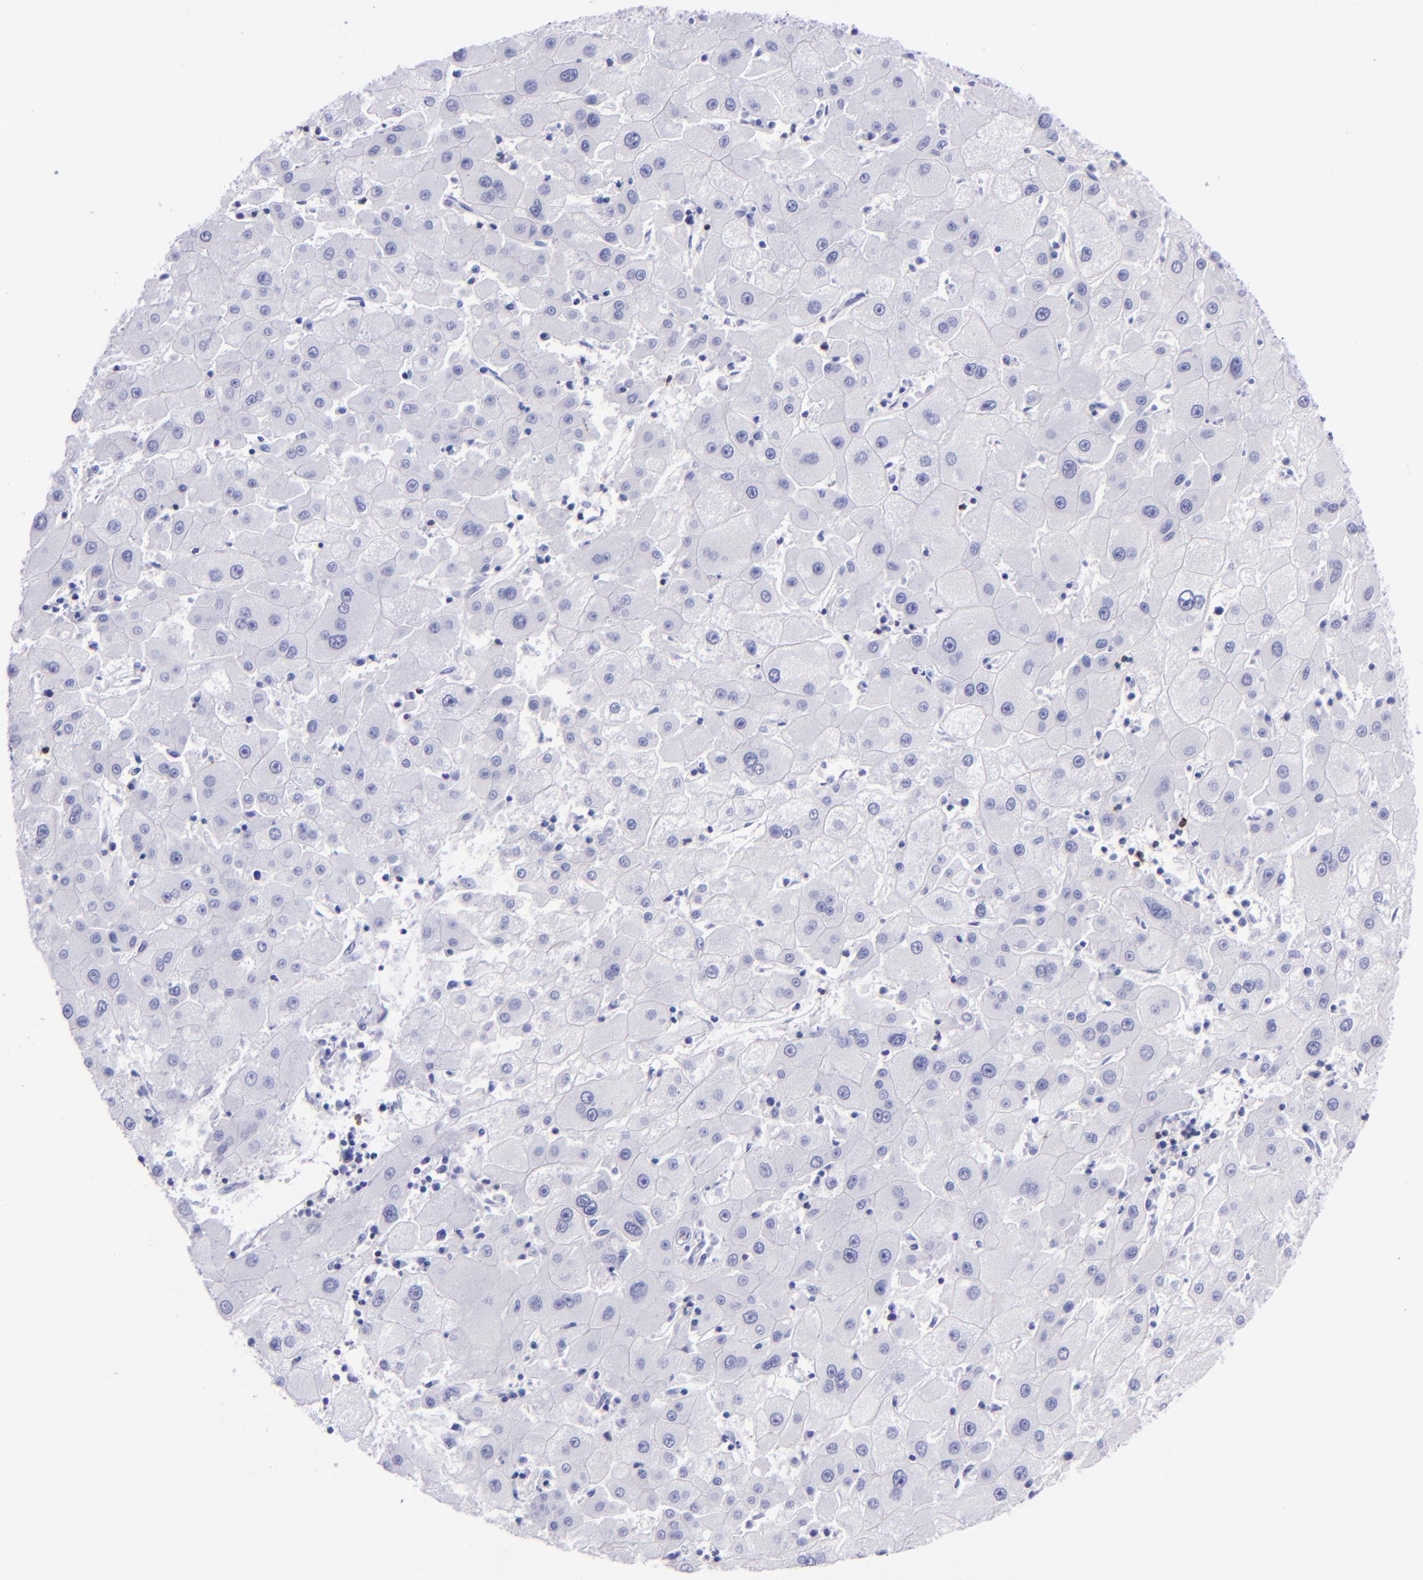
{"staining": {"intensity": "negative", "quantity": "none", "location": "none"}, "tissue": "liver cancer", "cell_type": "Tumor cells", "image_type": "cancer", "snomed": [{"axis": "morphology", "description": "Carcinoma, Hepatocellular, NOS"}, {"axis": "topography", "description": "Liver"}], "caption": "Micrograph shows no significant protein positivity in tumor cells of liver cancer (hepatocellular carcinoma).", "gene": "LAG3", "patient": {"sex": "male", "age": 72}}